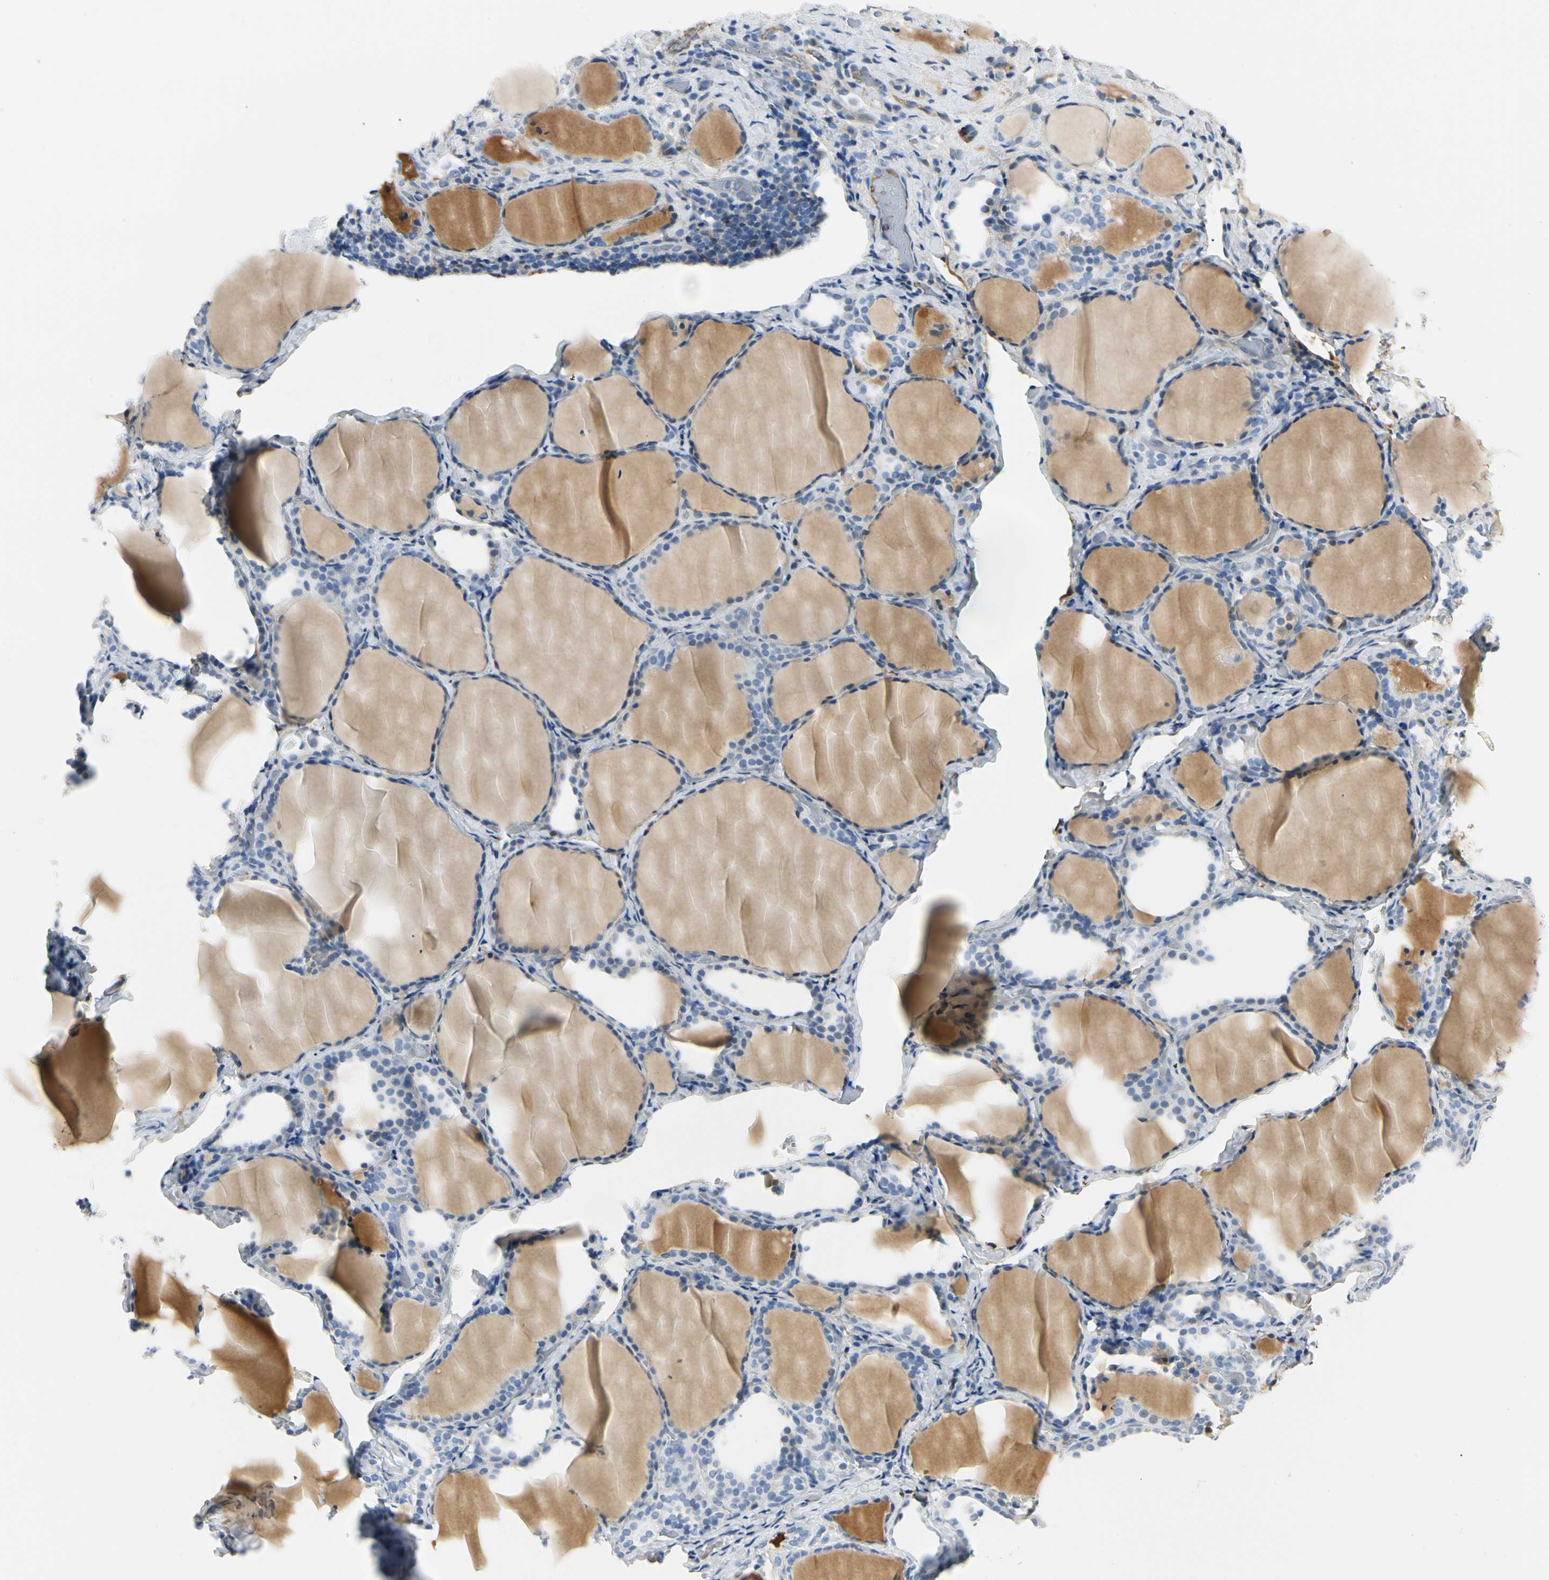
{"staining": {"intensity": "negative", "quantity": "none", "location": "none"}, "tissue": "thyroid gland", "cell_type": "Glandular cells", "image_type": "normal", "snomed": [{"axis": "morphology", "description": "Normal tissue, NOS"}, {"axis": "morphology", "description": "Papillary adenocarcinoma, NOS"}, {"axis": "topography", "description": "Thyroid gland"}], "caption": "A high-resolution photomicrograph shows immunohistochemistry staining of normal thyroid gland, which exhibits no significant positivity in glandular cells. (Stains: DAB (3,3'-diaminobenzidine) immunohistochemistry (IHC) with hematoxylin counter stain, Microscopy: brightfield microscopy at high magnification).", "gene": "LAMB3", "patient": {"sex": "female", "age": 30}}